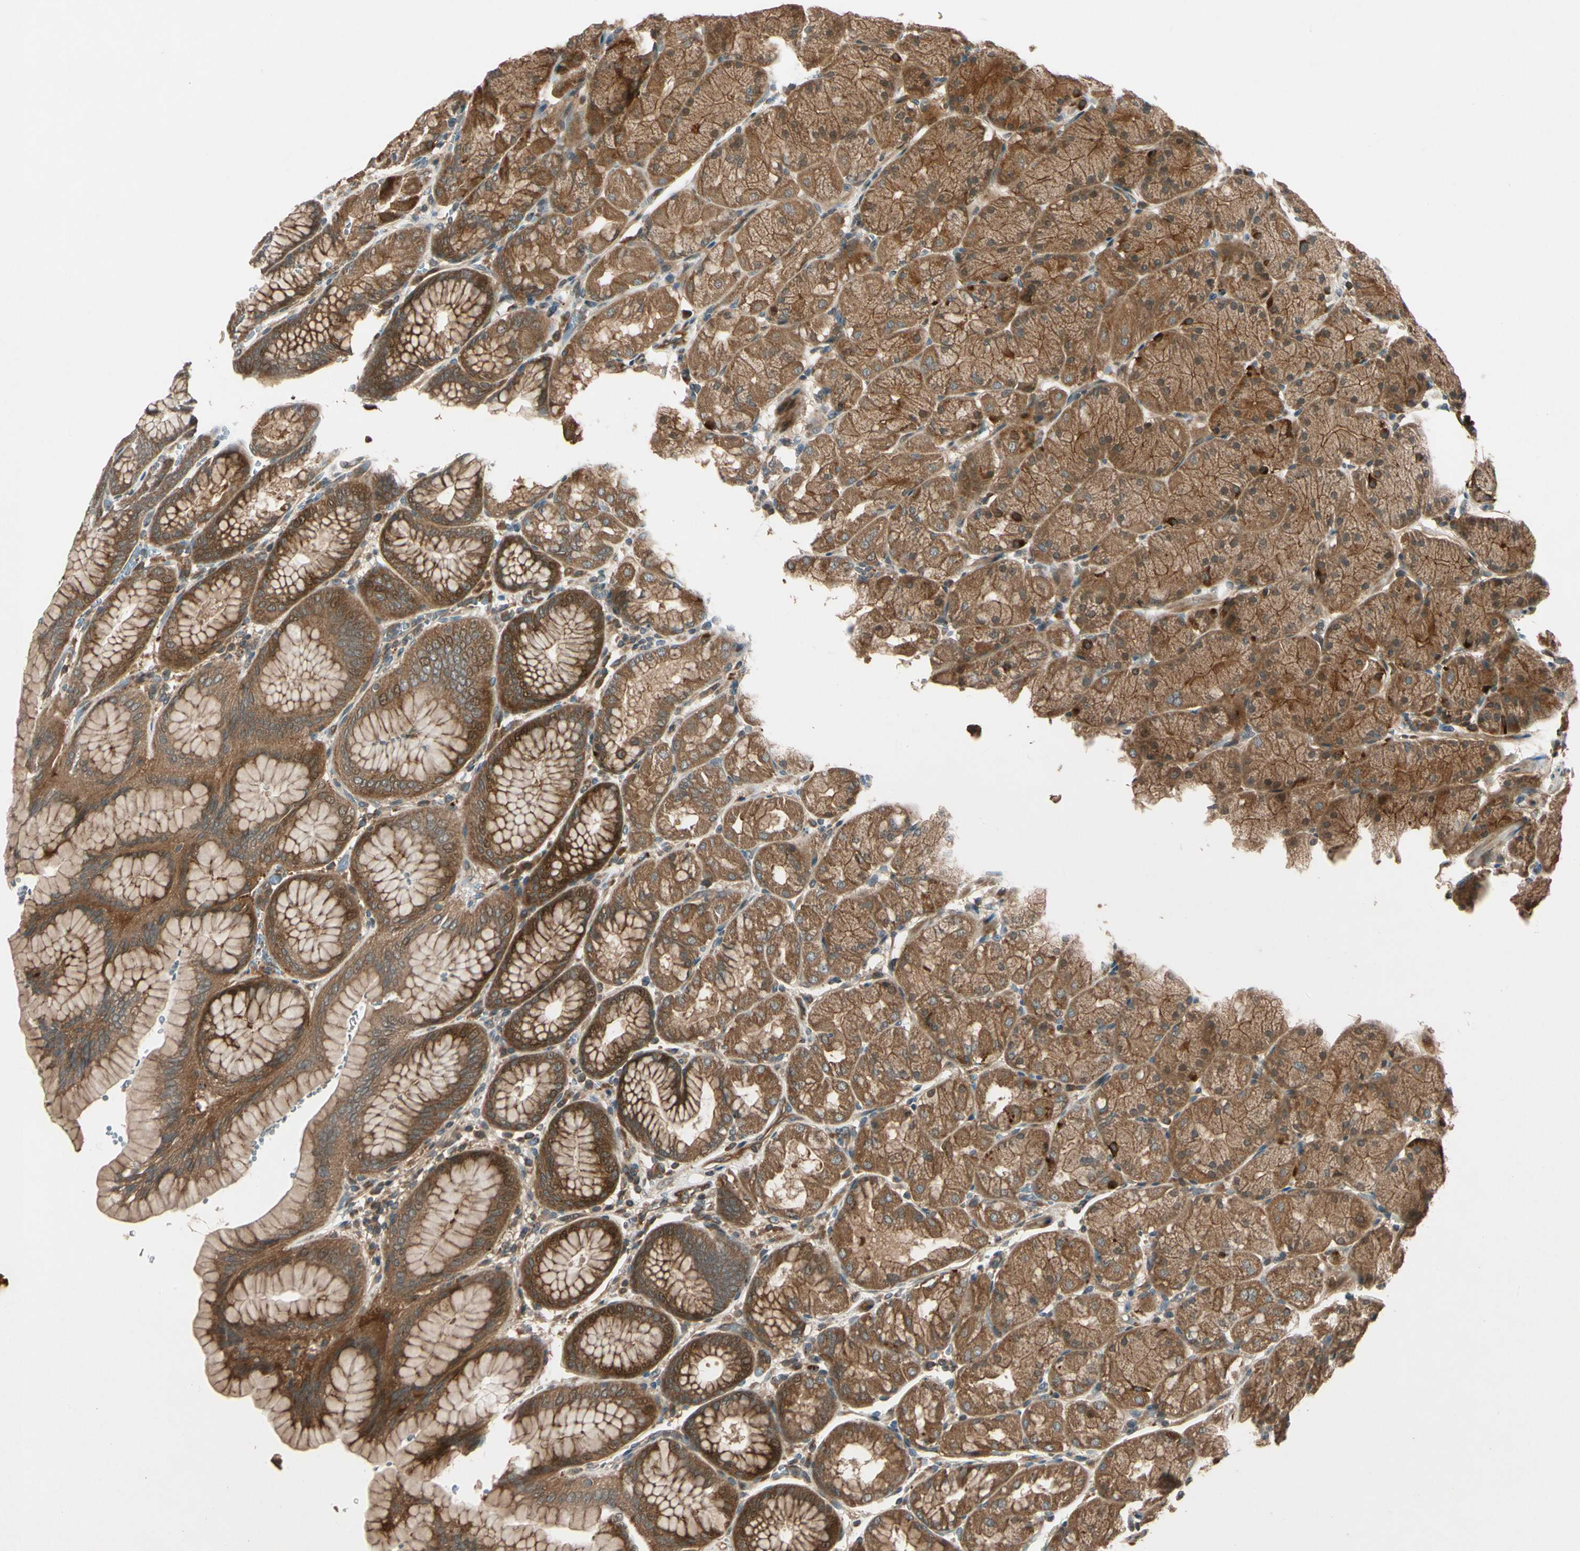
{"staining": {"intensity": "strong", "quantity": ">75%", "location": "cytoplasmic/membranous"}, "tissue": "stomach", "cell_type": "Glandular cells", "image_type": "normal", "snomed": [{"axis": "morphology", "description": "Normal tissue, NOS"}, {"axis": "topography", "description": "Stomach, upper"}, {"axis": "topography", "description": "Stomach"}], "caption": "This micrograph reveals normal stomach stained with IHC to label a protein in brown. The cytoplasmic/membranous of glandular cells show strong positivity for the protein. Nuclei are counter-stained blue.", "gene": "ACVR1C", "patient": {"sex": "male", "age": 76}}